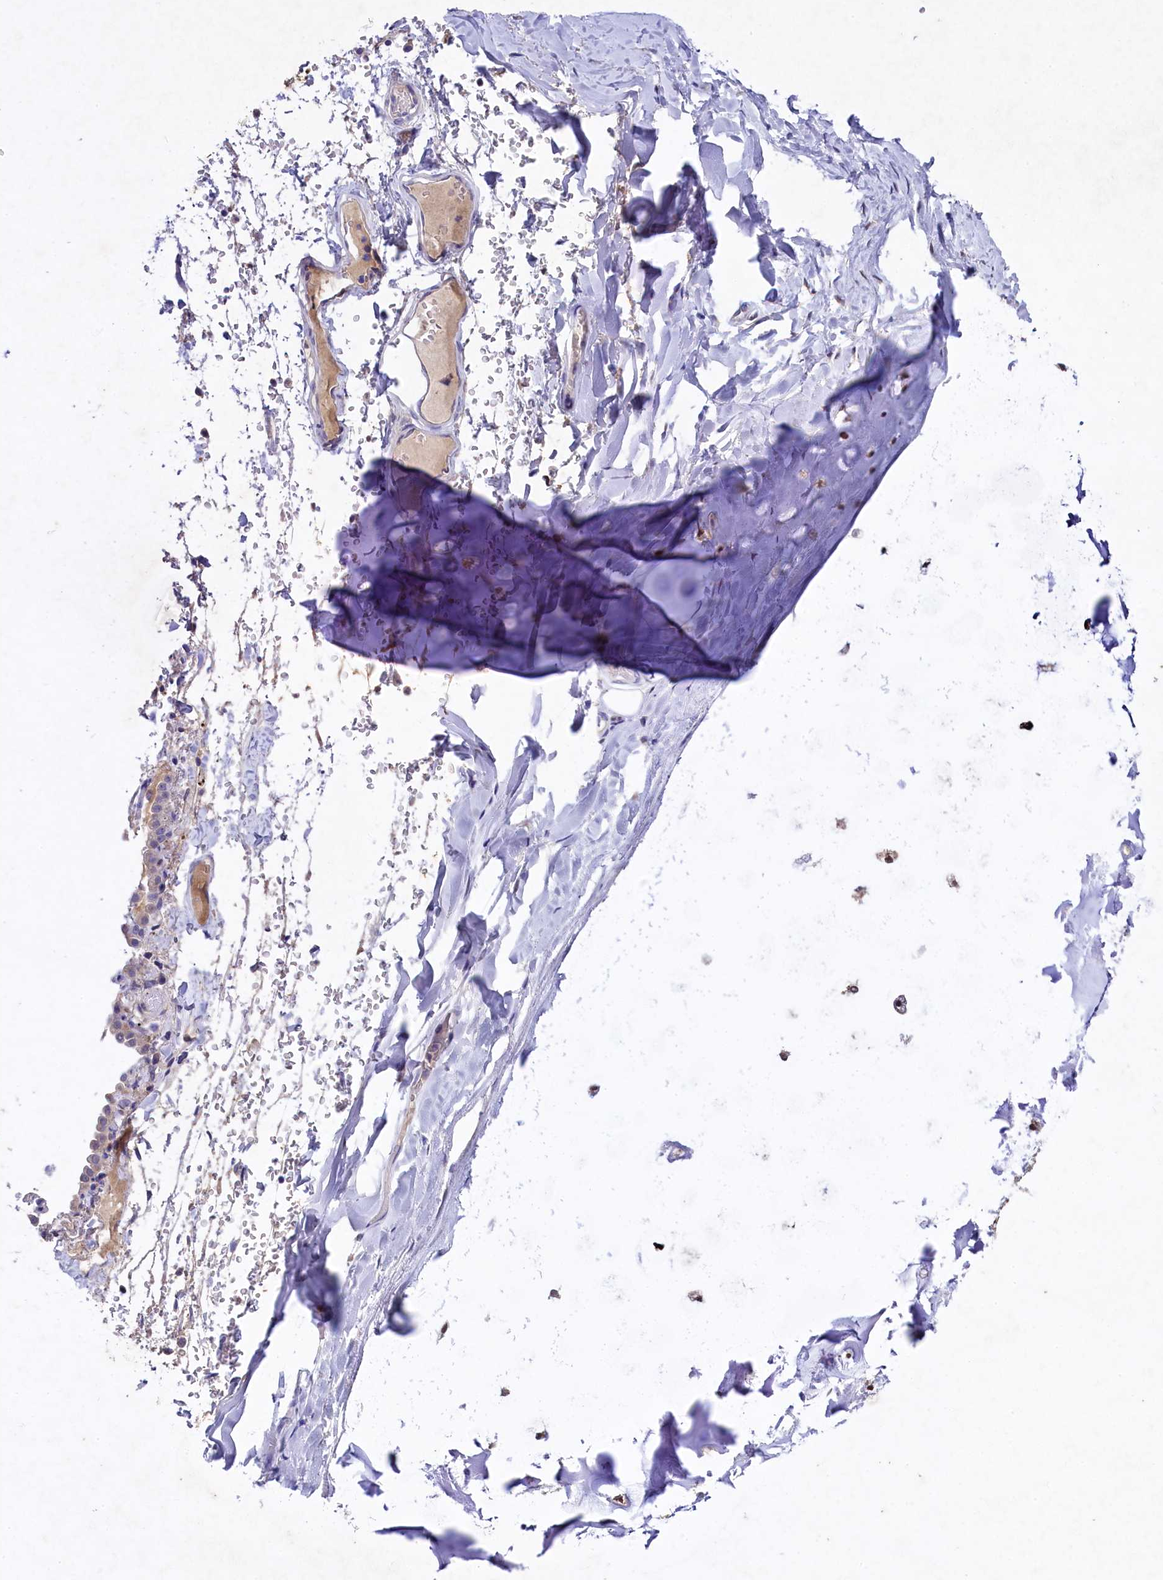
{"staining": {"intensity": "negative", "quantity": "none", "location": "none"}, "tissue": "adipose tissue", "cell_type": "Adipocytes", "image_type": "normal", "snomed": [{"axis": "morphology", "description": "Normal tissue, NOS"}, {"axis": "topography", "description": "Lymph node"}, {"axis": "topography", "description": "Cartilage tissue"}, {"axis": "topography", "description": "Bronchus"}], "caption": "IHC histopathology image of normal adipose tissue: human adipose tissue stained with DAB reveals no significant protein expression in adipocytes.", "gene": "TGDS", "patient": {"sex": "male", "age": 63}}